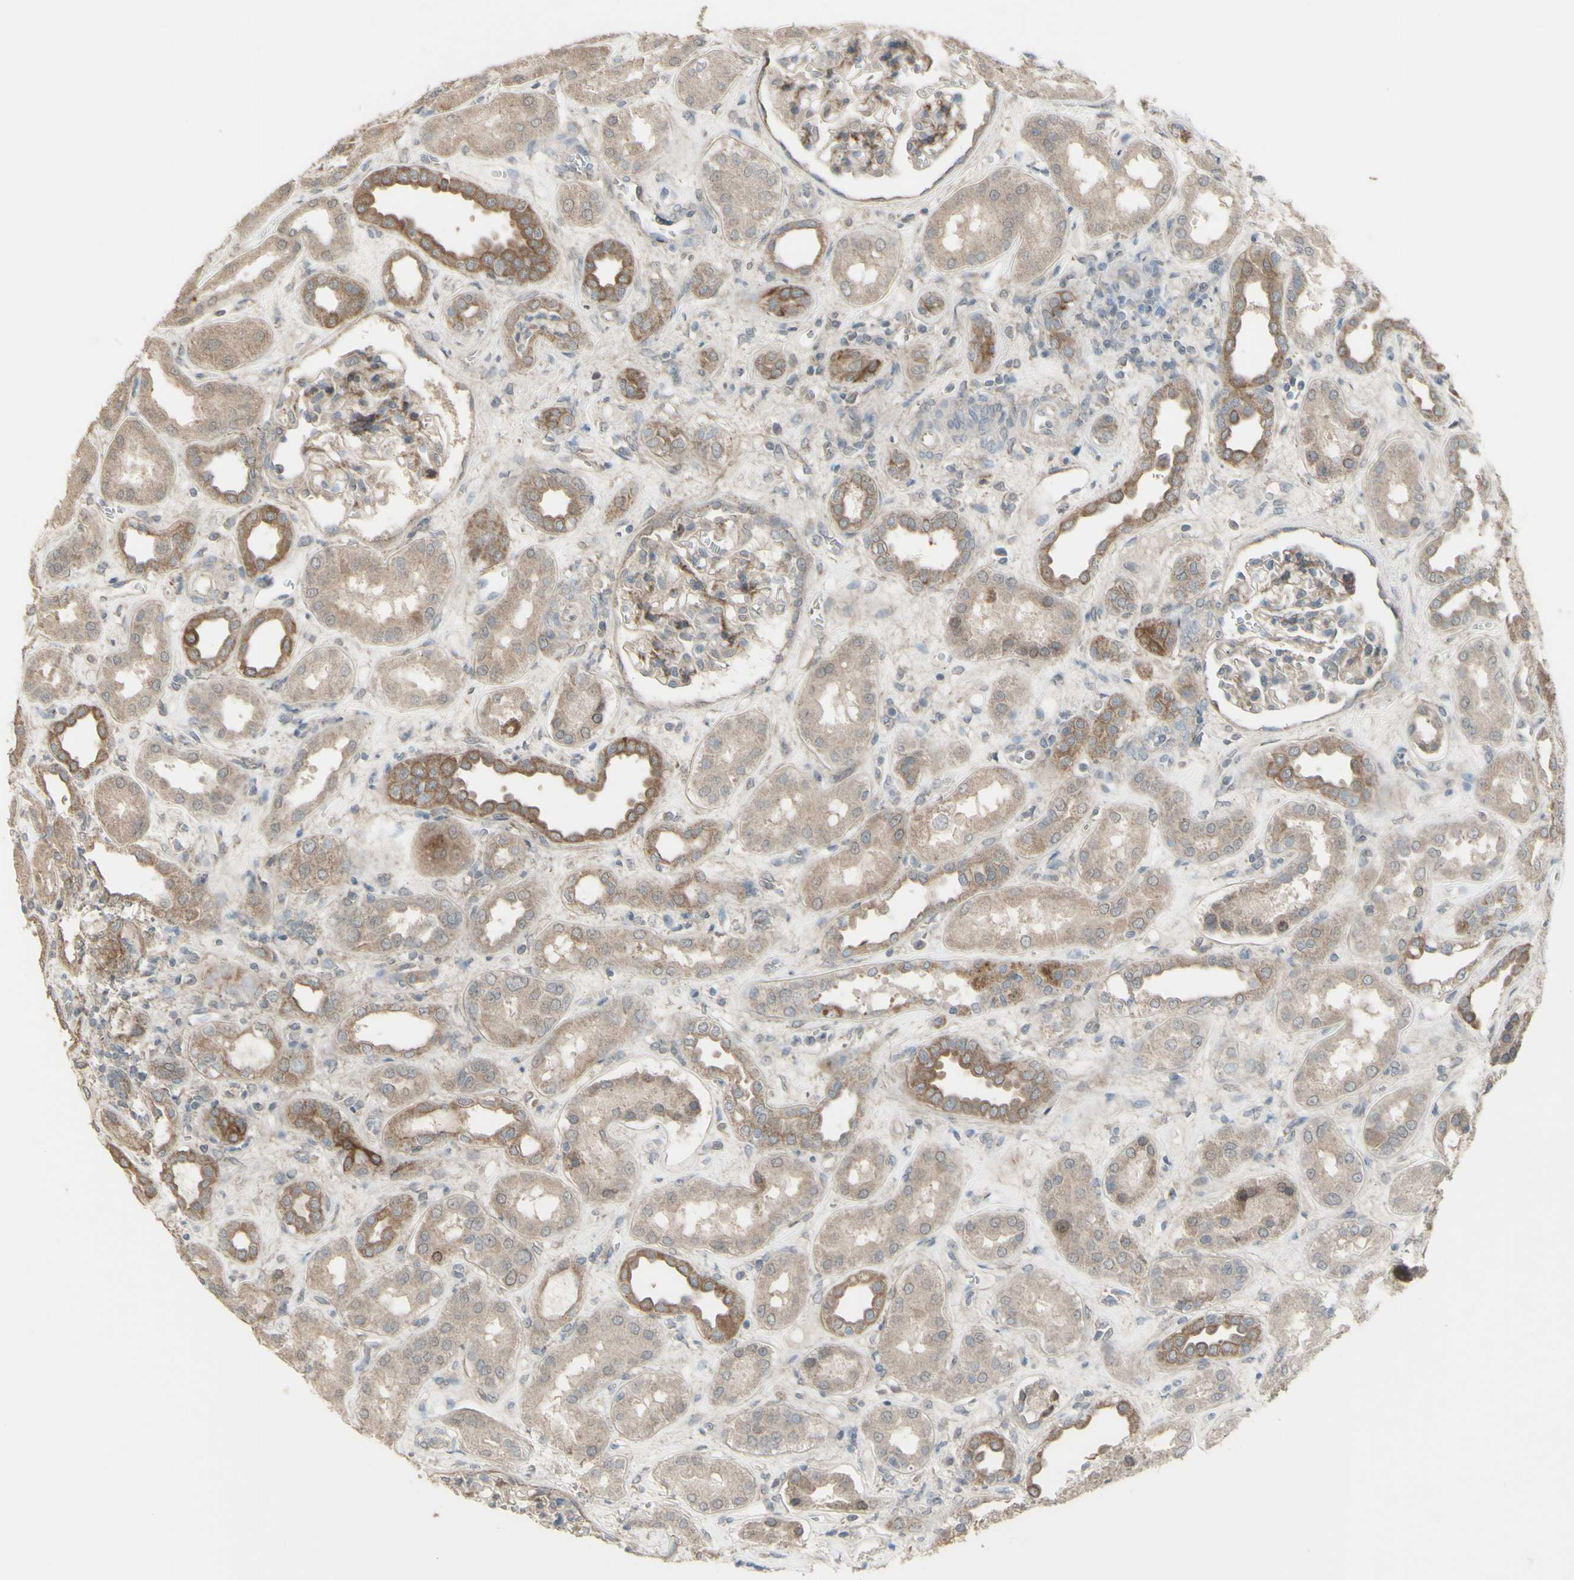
{"staining": {"intensity": "moderate", "quantity": "<25%", "location": "cytoplasmic/membranous"}, "tissue": "kidney", "cell_type": "Cells in glomeruli", "image_type": "normal", "snomed": [{"axis": "morphology", "description": "Normal tissue, NOS"}, {"axis": "topography", "description": "Kidney"}], "caption": "This photomicrograph shows IHC staining of unremarkable human kidney, with low moderate cytoplasmic/membranous staining in approximately <25% of cells in glomeruli.", "gene": "GRAMD1B", "patient": {"sex": "male", "age": 59}}